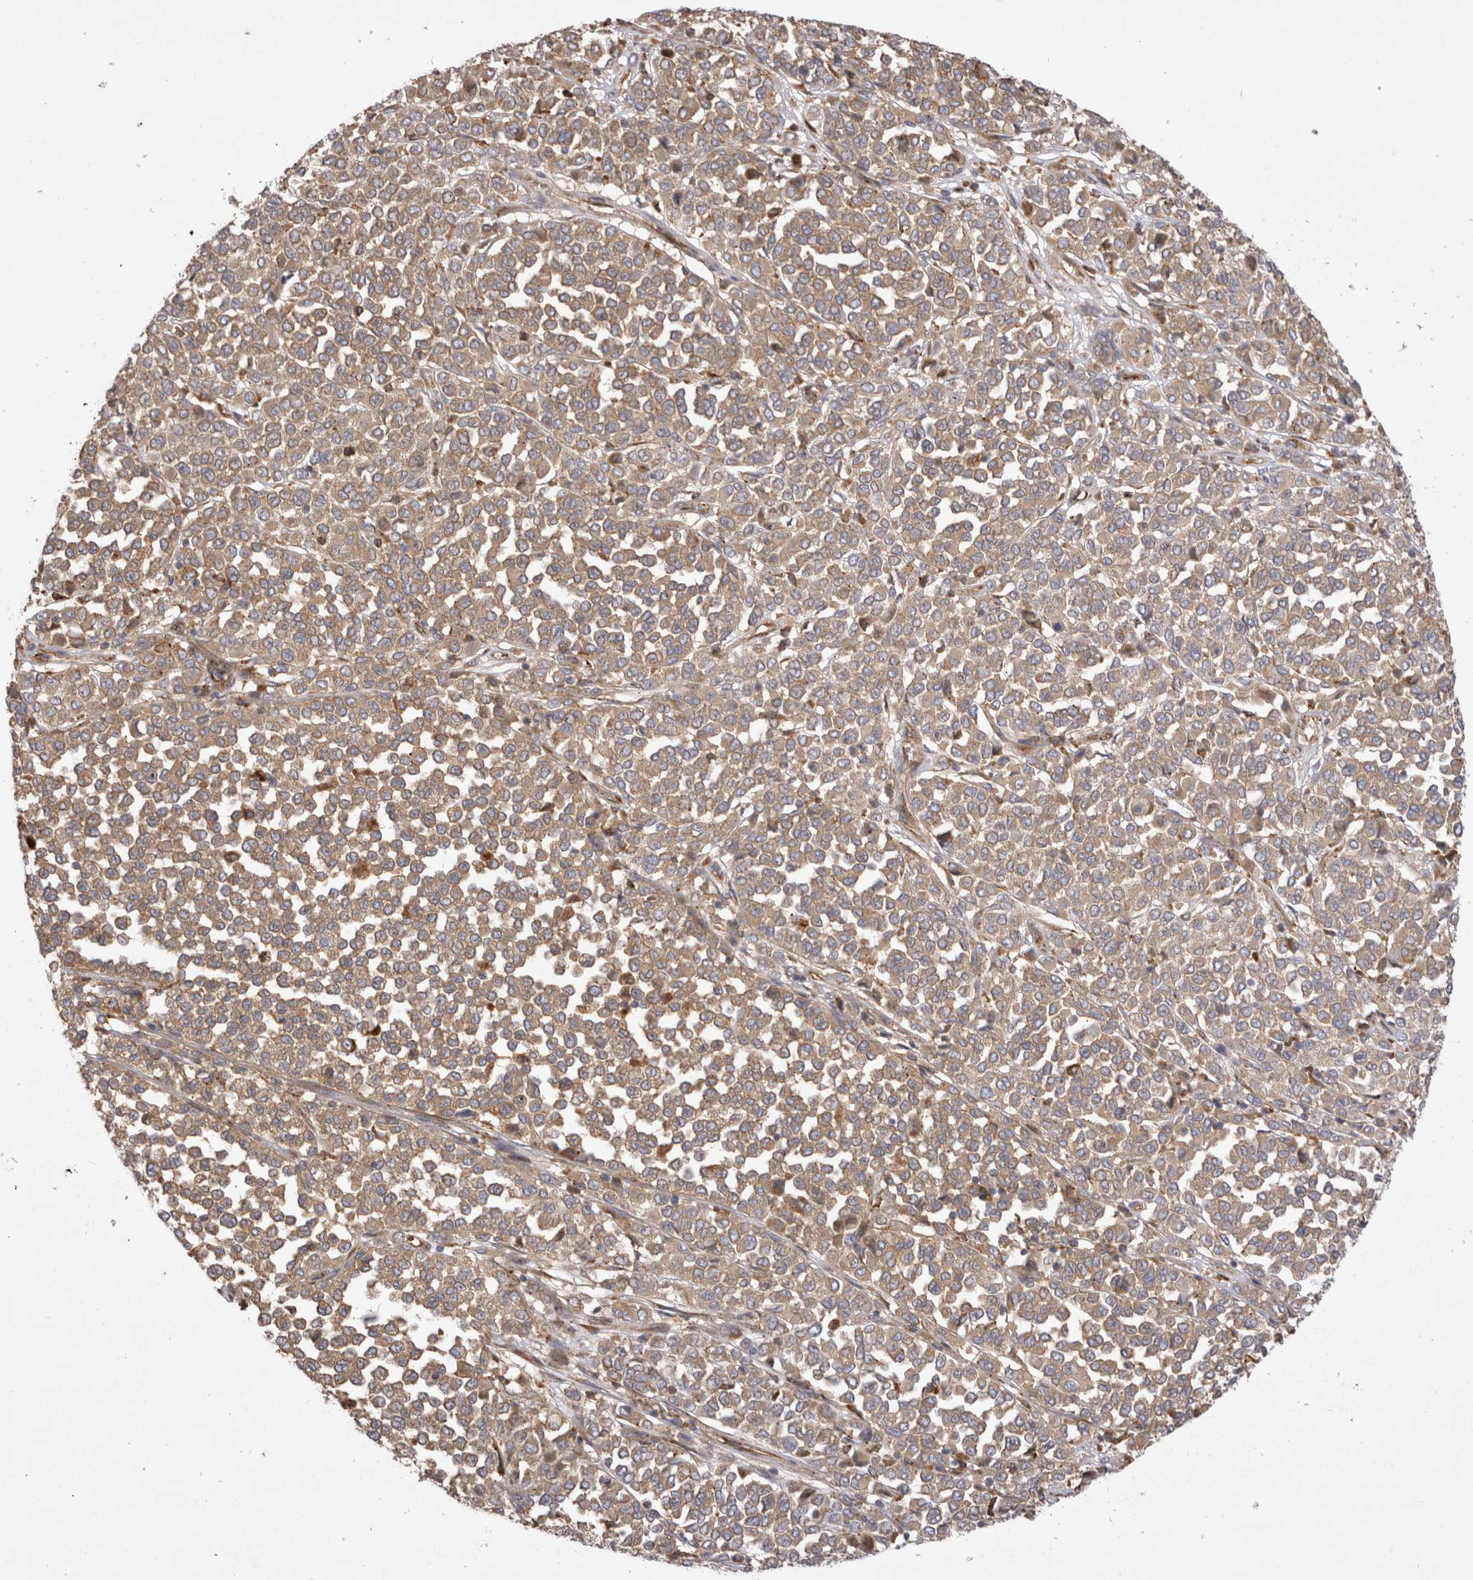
{"staining": {"intensity": "weak", "quantity": ">75%", "location": "cytoplasmic/membranous"}, "tissue": "melanoma", "cell_type": "Tumor cells", "image_type": "cancer", "snomed": [{"axis": "morphology", "description": "Malignant melanoma, Metastatic site"}, {"axis": "topography", "description": "Pancreas"}], "caption": "Immunohistochemical staining of malignant melanoma (metastatic site) exhibits low levels of weak cytoplasmic/membranous protein expression in approximately >75% of tumor cells.", "gene": "PDCD10", "patient": {"sex": "female", "age": 30}}